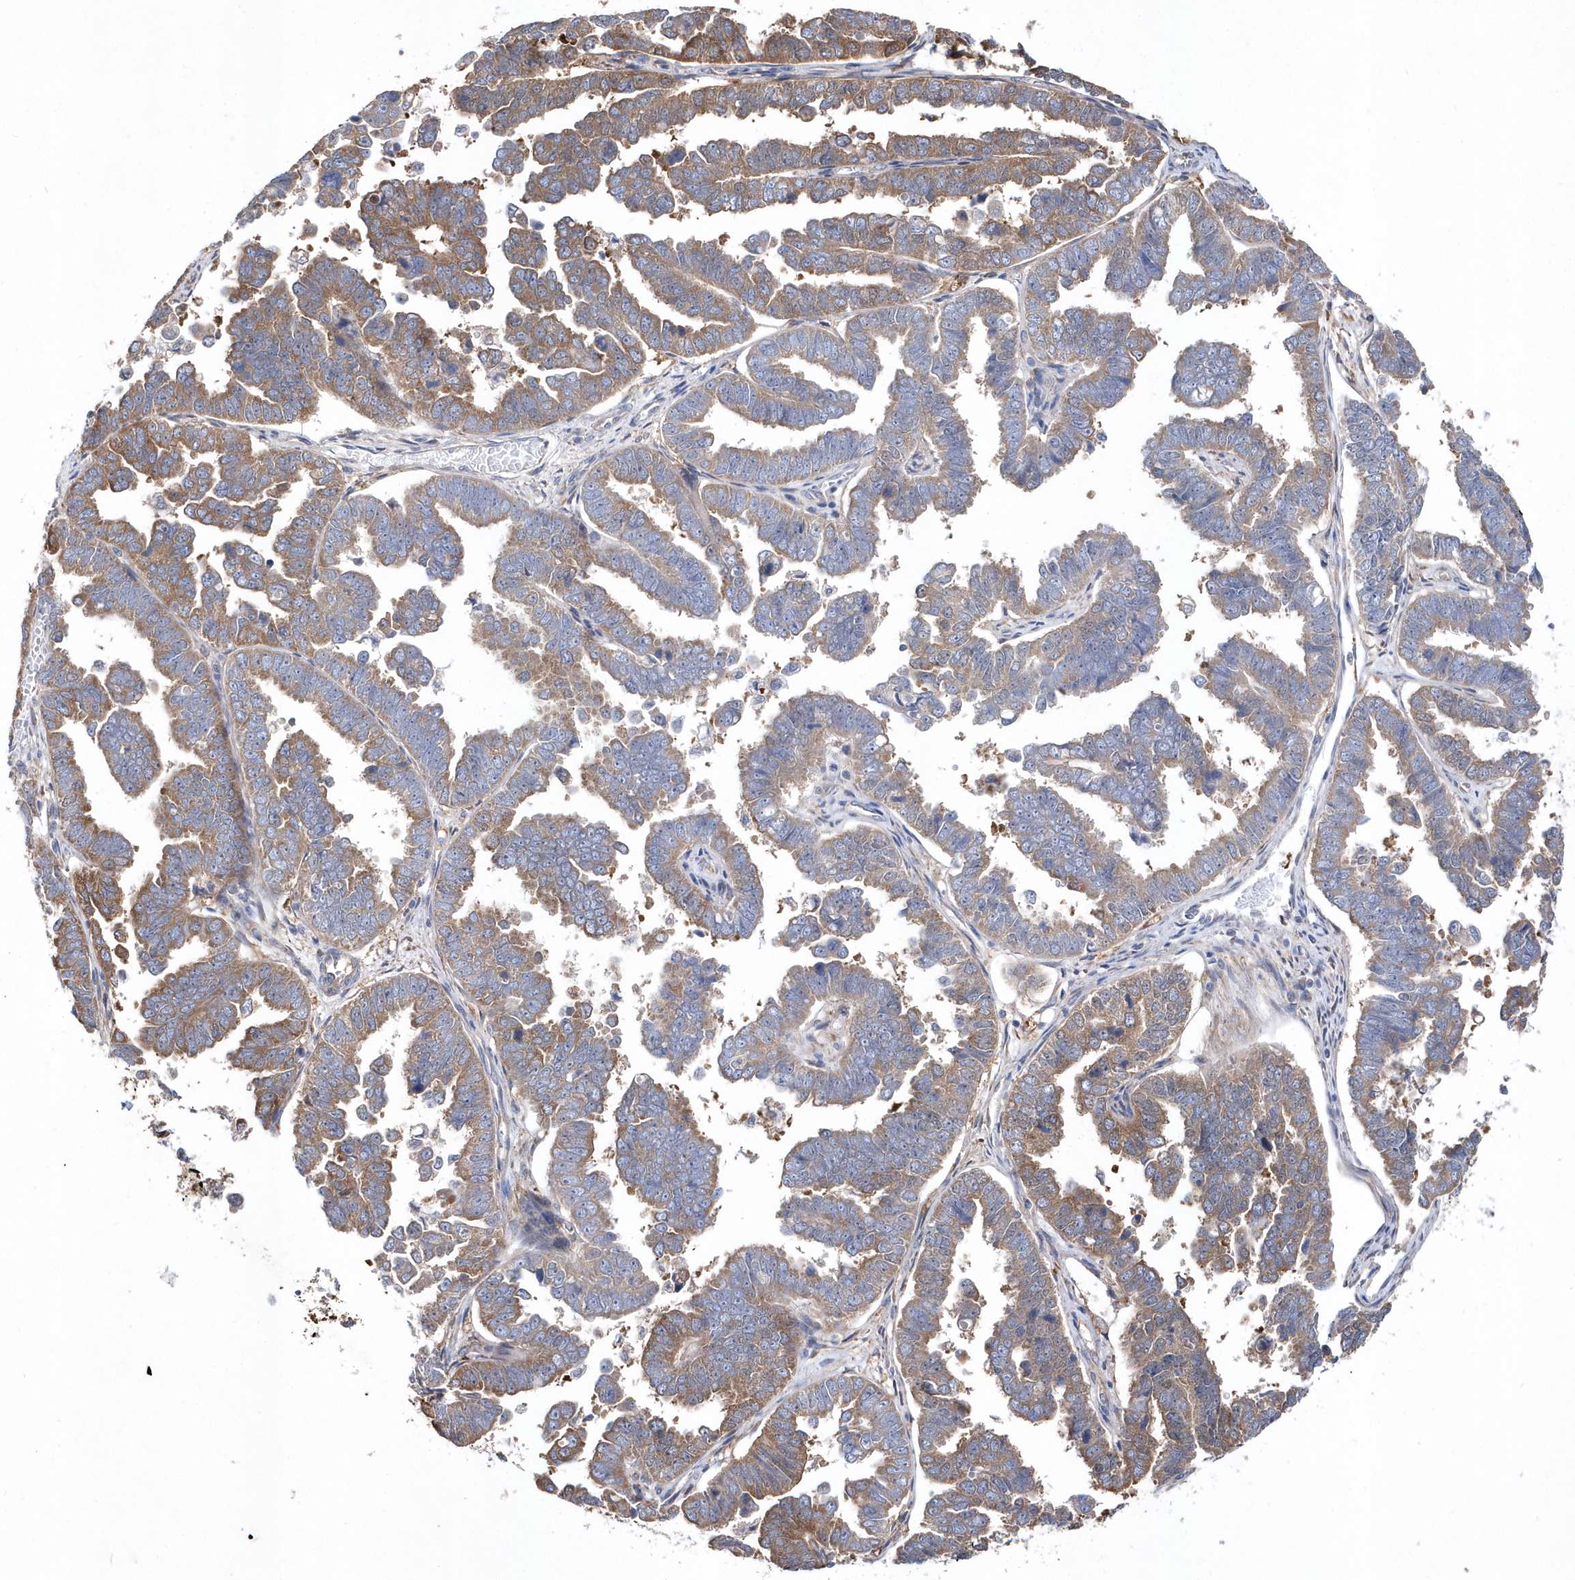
{"staining": {"intensity": "moderate", "quantity": ">75%", "location": "cytoplasmic/membranous"}, "tissue": "endometrial cancer", "cell_type": "Tumor cells", "image_type": "cancer", "snomed": [{"axis": "morphology", "description": "Adenocarcinoma, NOS"}, {"axis": "topography", "description": "Endometrium"}], "caption": "Immunohistochemistry image of endometrial cancer stained for a protein (brown), which exhibits medium levels of moderate cytoplasmic/membranous staining in about >75% of tumor cells.", "gene": "JKAMP", "patient": {"sex": "female", "age": 75}}